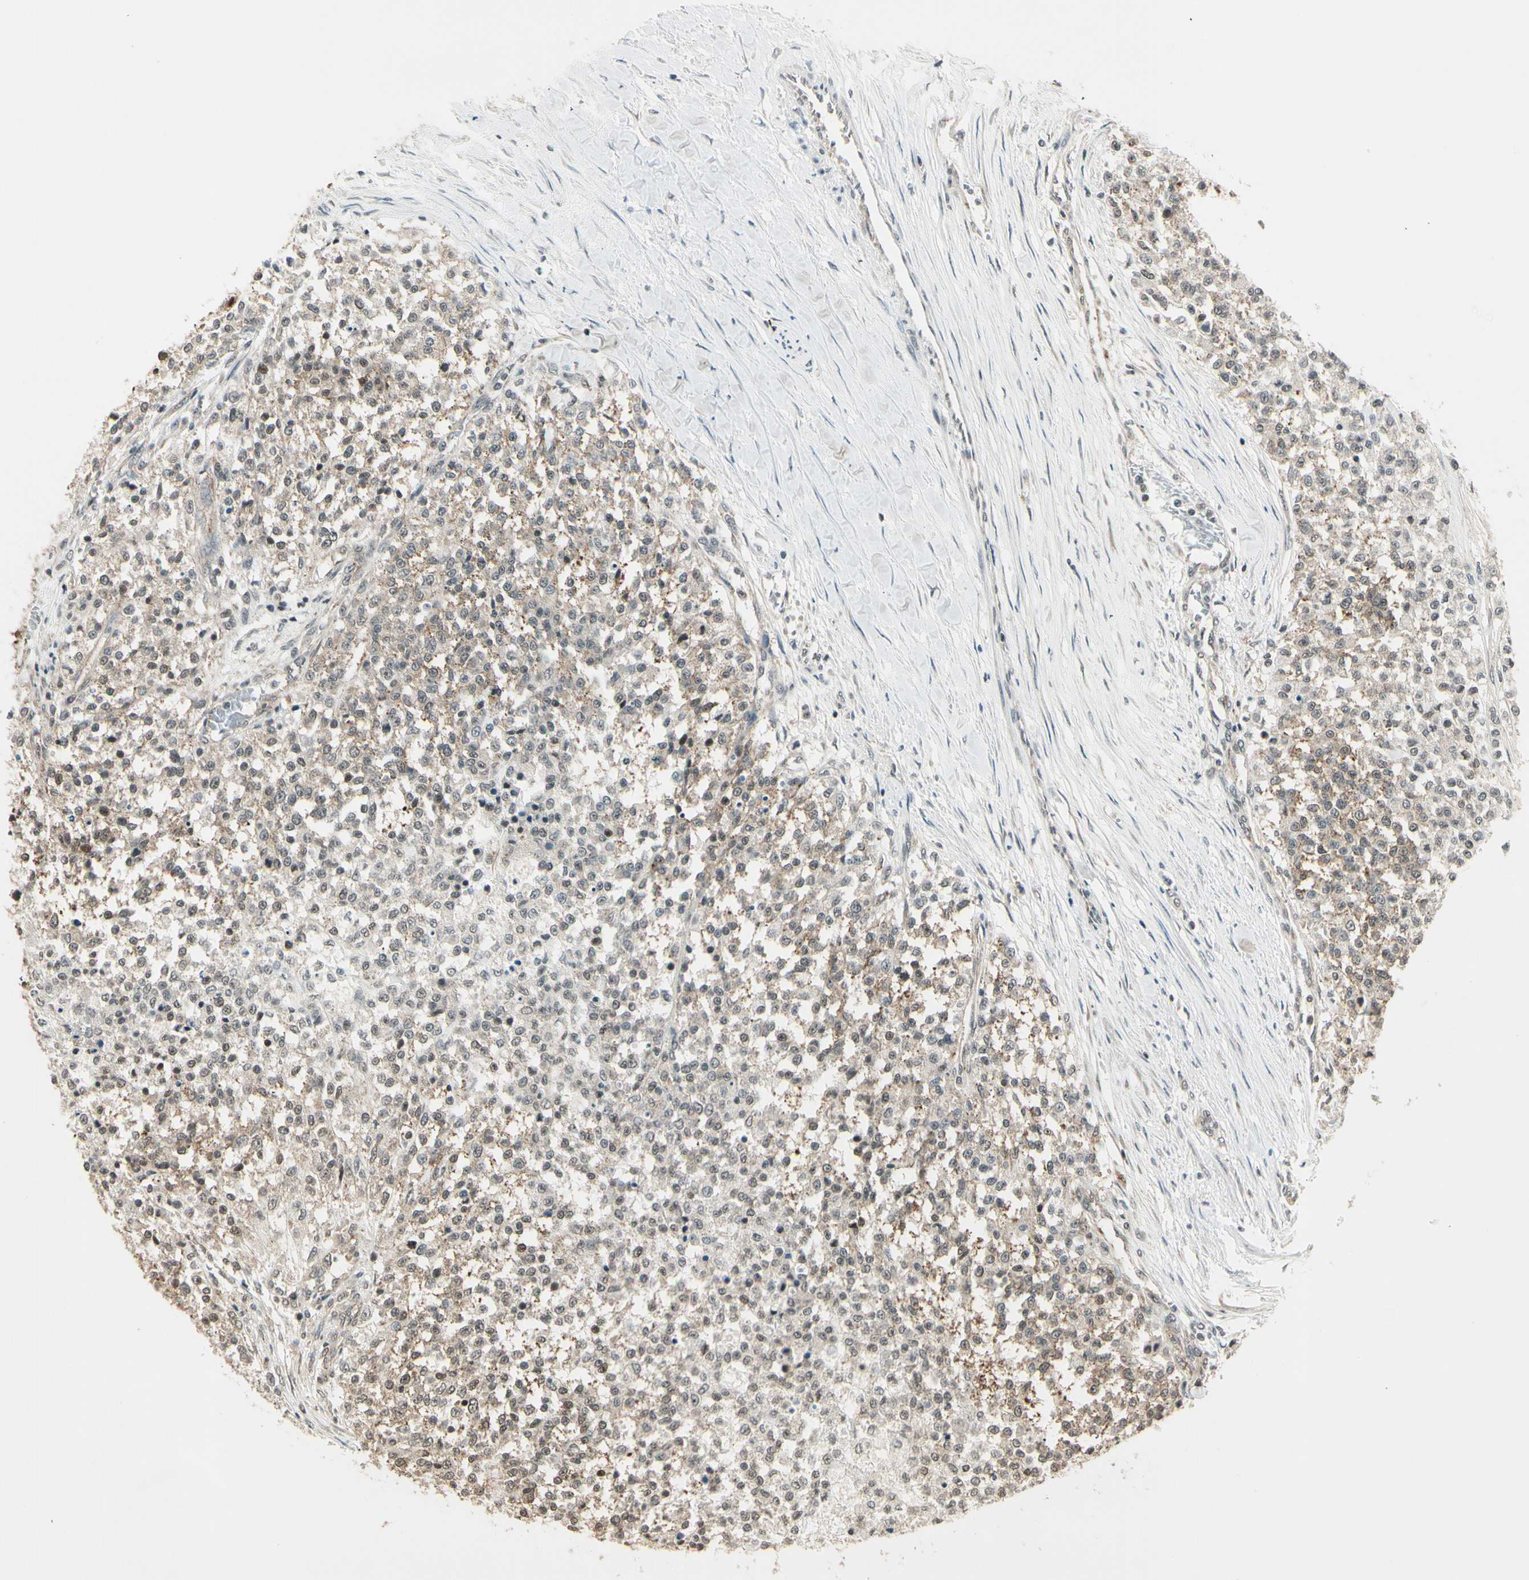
{"staining": {"intensity": "weak", "quantity": "25%-75%", "location": "cytoplasmic/membranous"}, "tissue": "testis cancer", "cell_type": "Tumor cells", "image_type": "cancer", "snomed": [{"axis": "morphology", "description": "Seminoma, NOS"}, {"axis": "topography", "description": "Testis"}], "caption": "Seminoma (testis) stained for a protein (brown) demonstrates weak cytoplasmic/membranous positive staining in about 25%-75% of tumor cells.", "gene": "SMN2", "patient": {"sex": "male", "age": 59}}